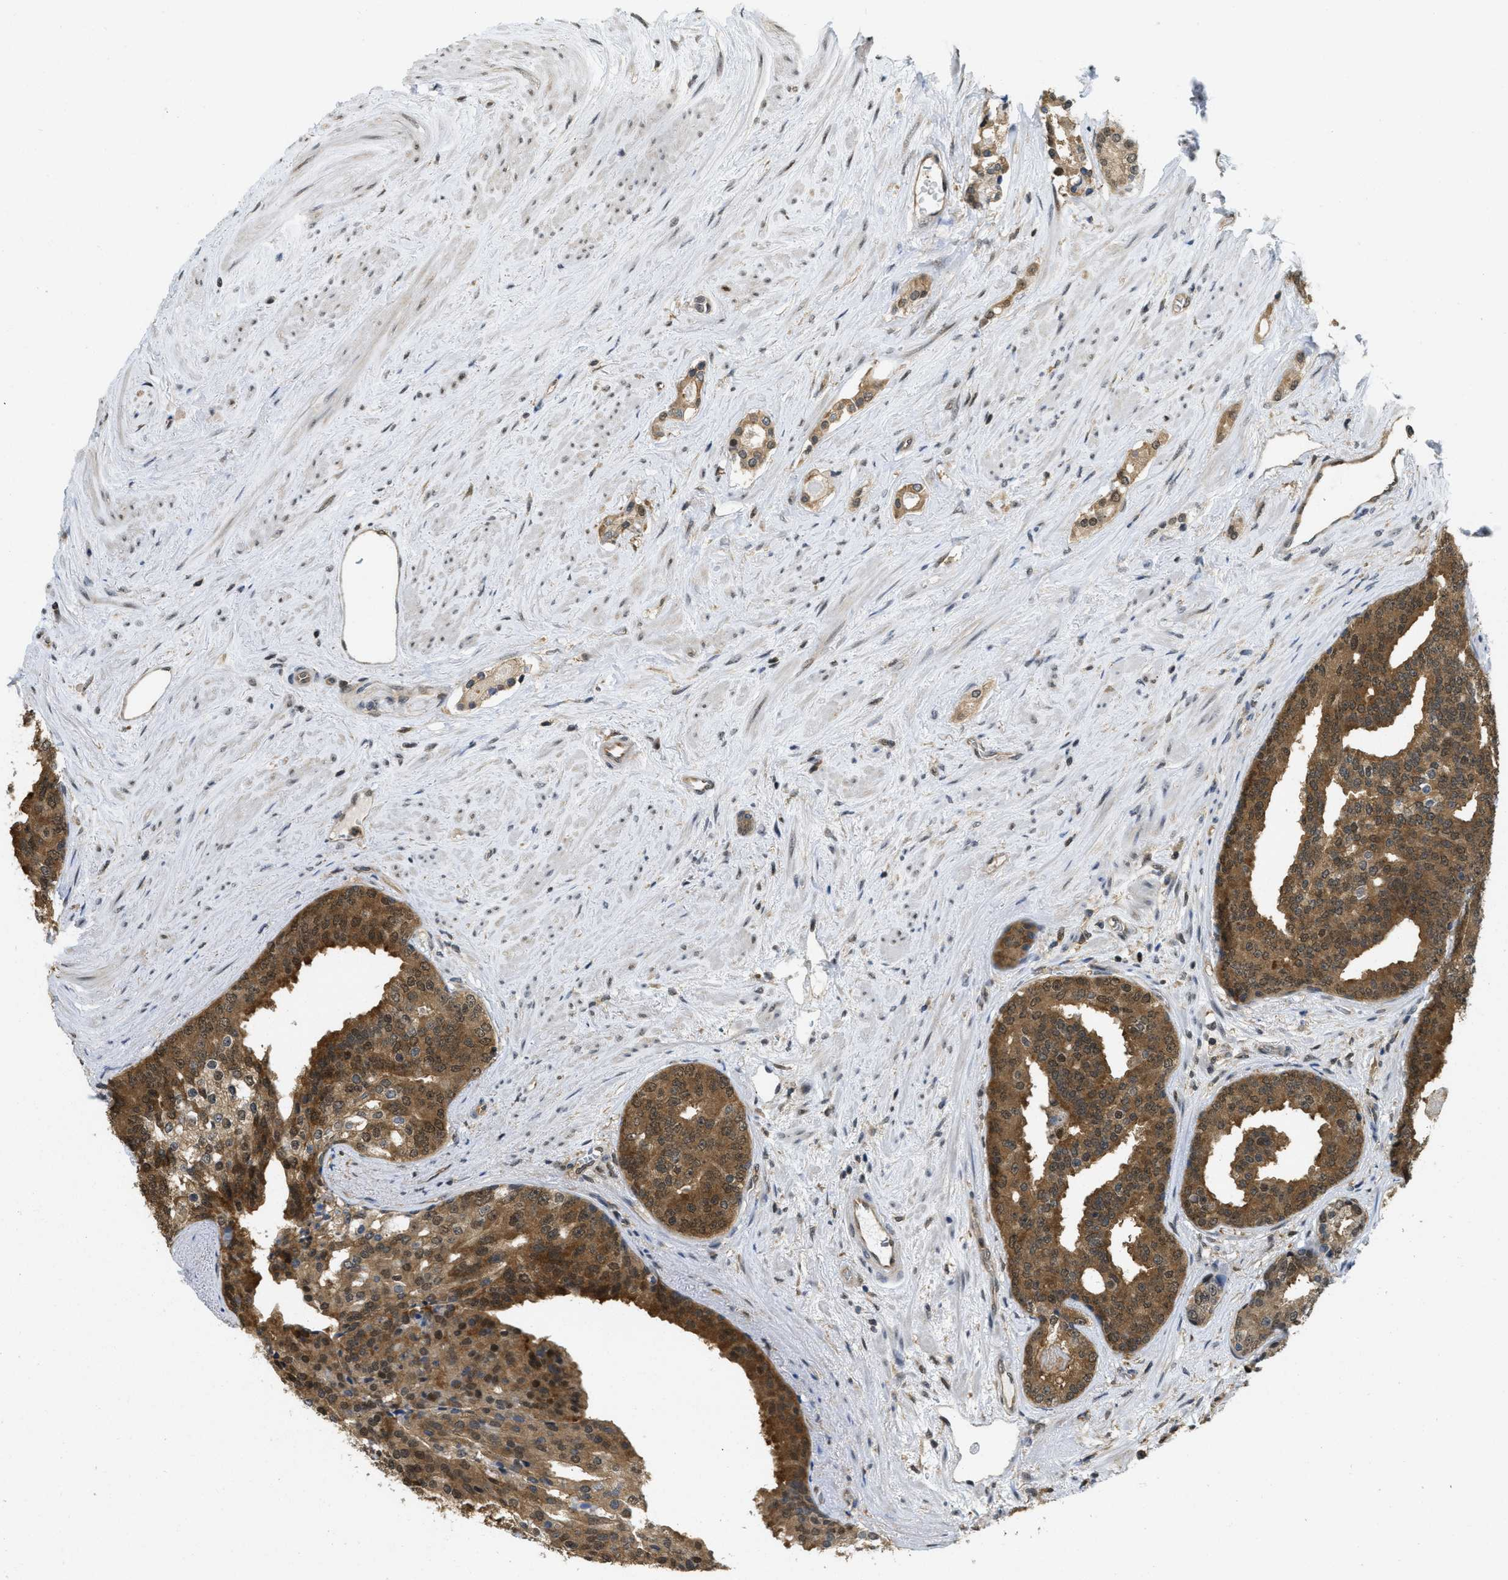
{"staining": {"intensity": "moderate", "quantity": ">75%", "location": "cytoplasmic/membranous,nuclear"}, "tissue": "prostate cancer", "cell_type": "Tumor cells", "image_type": "cancer", "snomed": [{"axis": "morphology", "description": "Adenocarcinoma, High grade"}, {"axis": "topography", "description": "Prostate"}], "caption": "Immunohistochemistry image of prostate cancer (high-grade adenocarcinoma) stained for a protein (brown), which exhibits medium levels of moderate cytoplasmic/membranous and nuclear positivity in about >75% of tumor cells.", "gene": "PSMC5", "patient": {"sex": "male", "age": 71}}